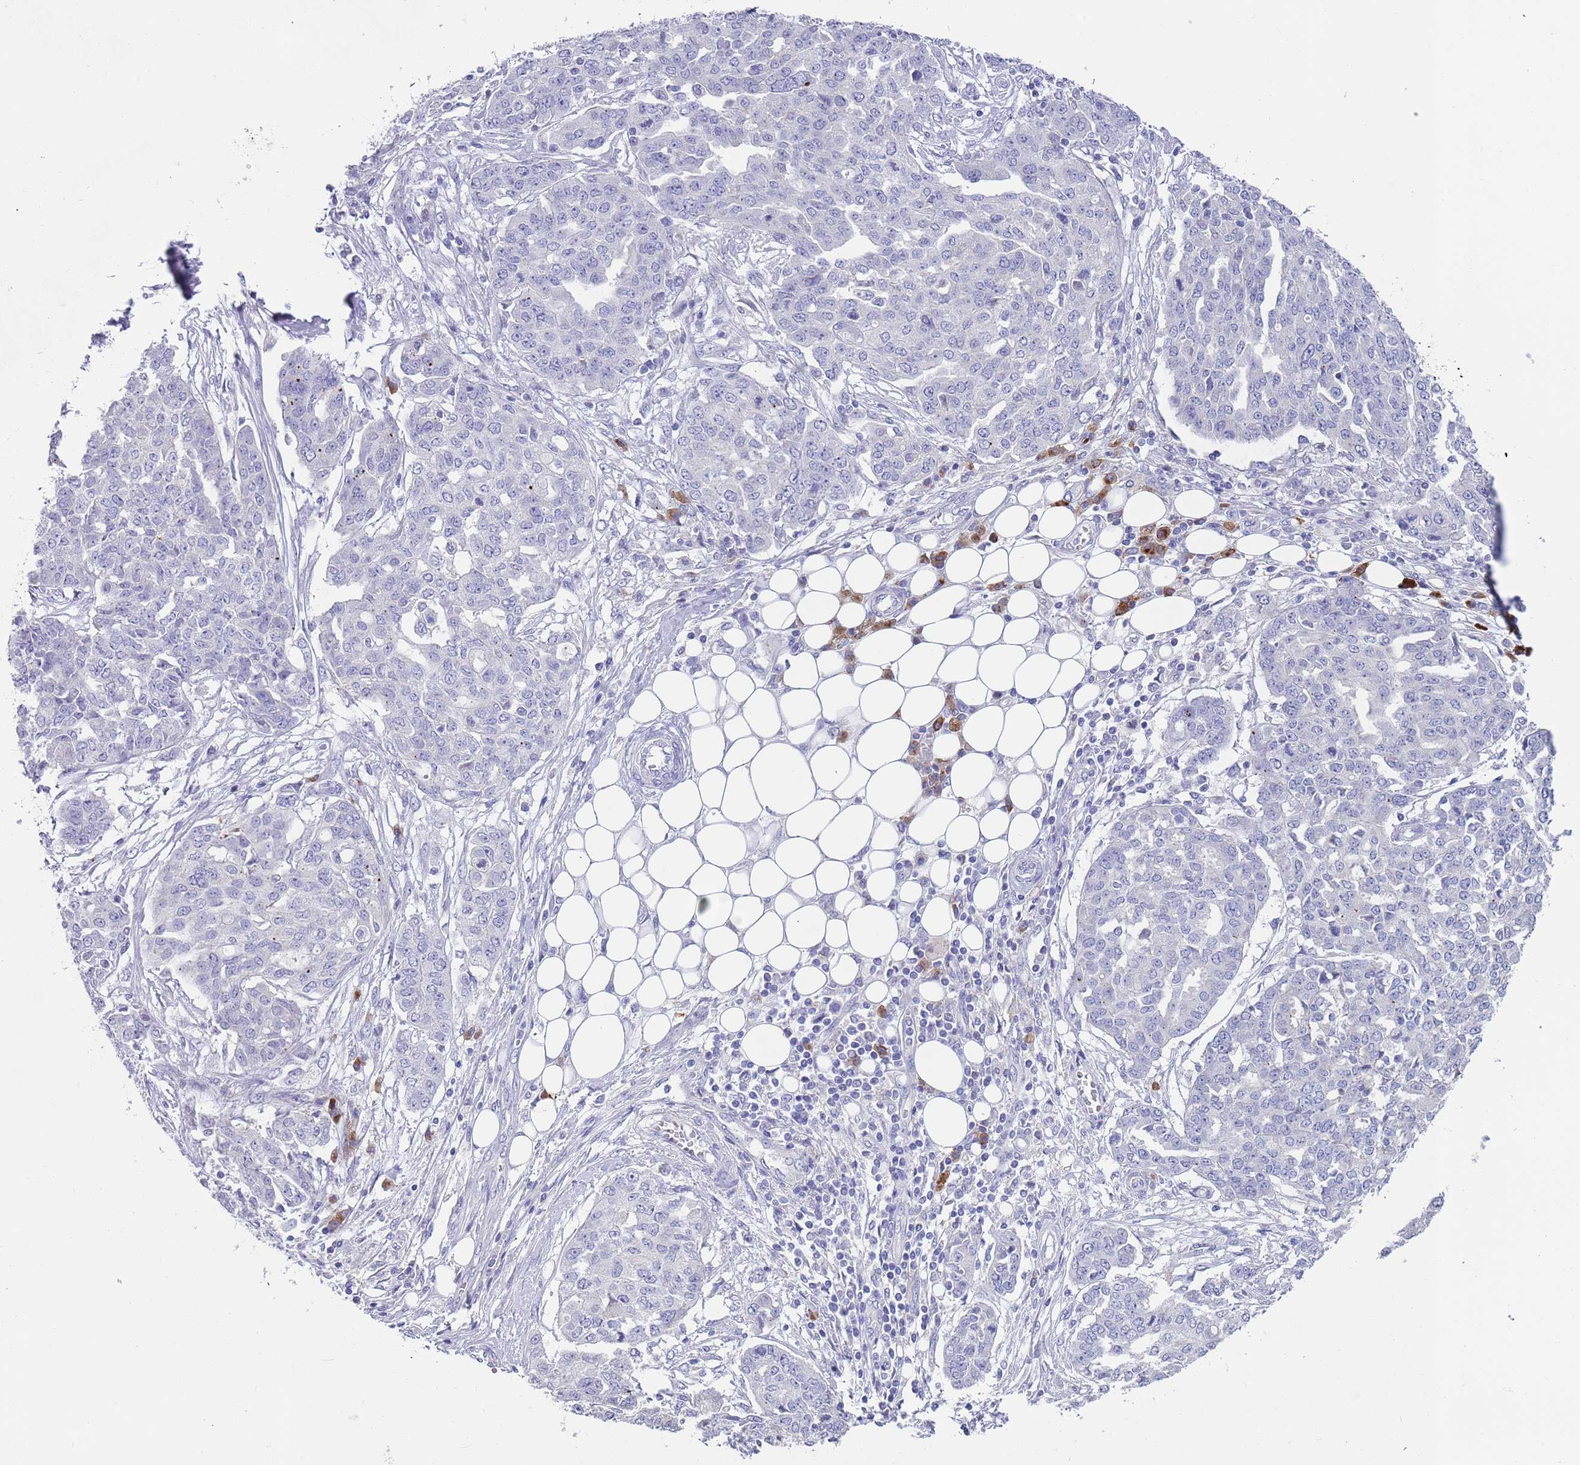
{"staining": {"intensity": "negative", "quantity": "none", "location": "none"}, "tissue": "ovarian cancer", "cell_type": "Tumor cells", "image_type": "cancer", "snomed": [{"axis": "morphology", "description": "Cystadenocarcinoma, serous, NOS"}, {"axis": "topography", "description": "Soft tissue"}, {"axis": "topography", "description": "Ovary"}], "caption": "Ovarian cancer (serous cystadenocarcinoma) was stained to show a protein in brown. There is no significant expression in tumor cells. (Stains: DAB (3,3'-diaminobenzidine) IHC with hematoxylin counter stain, Microscopy: brightfield microscopy at high magnification).", "gene": "TYW1", "patient": {"sex": "female", "age": 57}}